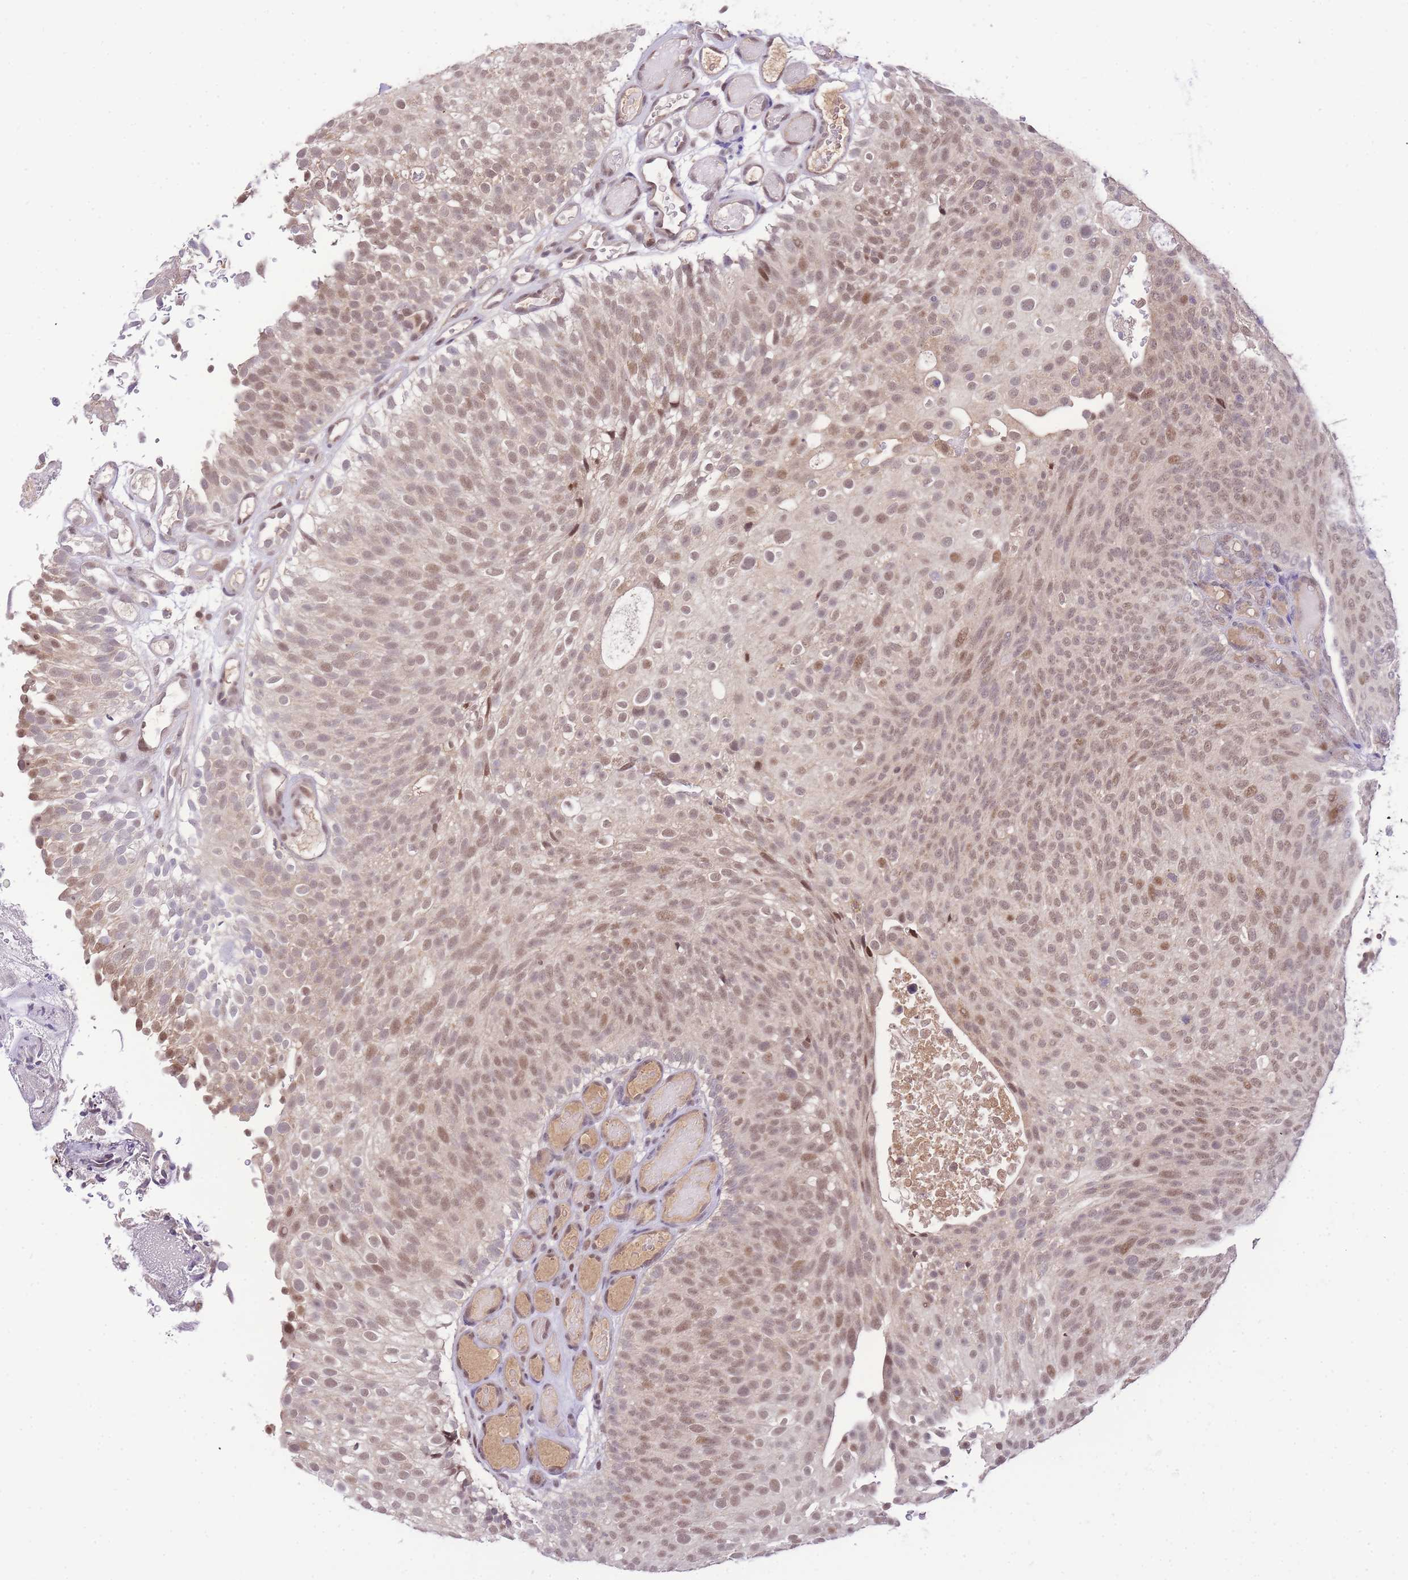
{"staining": {"intensity": "moderate", "quantity": ">75%", "location": "nuclear"}, "tissue": "urothelial cancer", "cell_type": "Tumor cells", "image_type": "cancer", "snomed": [{"axis": "morphology", "description": "Urothelial carcinoma, Low grade"}, {"axis": "topography", "description": "Urinary bladder"}], "caption": "Immunohistochemistry (DAB) staining of human urothelial carcinoma (low-grade) exhibits moderate nuclear protein positivity in about >75% of tumor cells. The protein of interest is stained brown, and the nuclei are stained in blue (DAB (3,3'-diaminobenzidine) IHC with brightfield microscopy, high magnification).", "gene": "PUS10", "patient": {"sex": "male", "age": 78}}